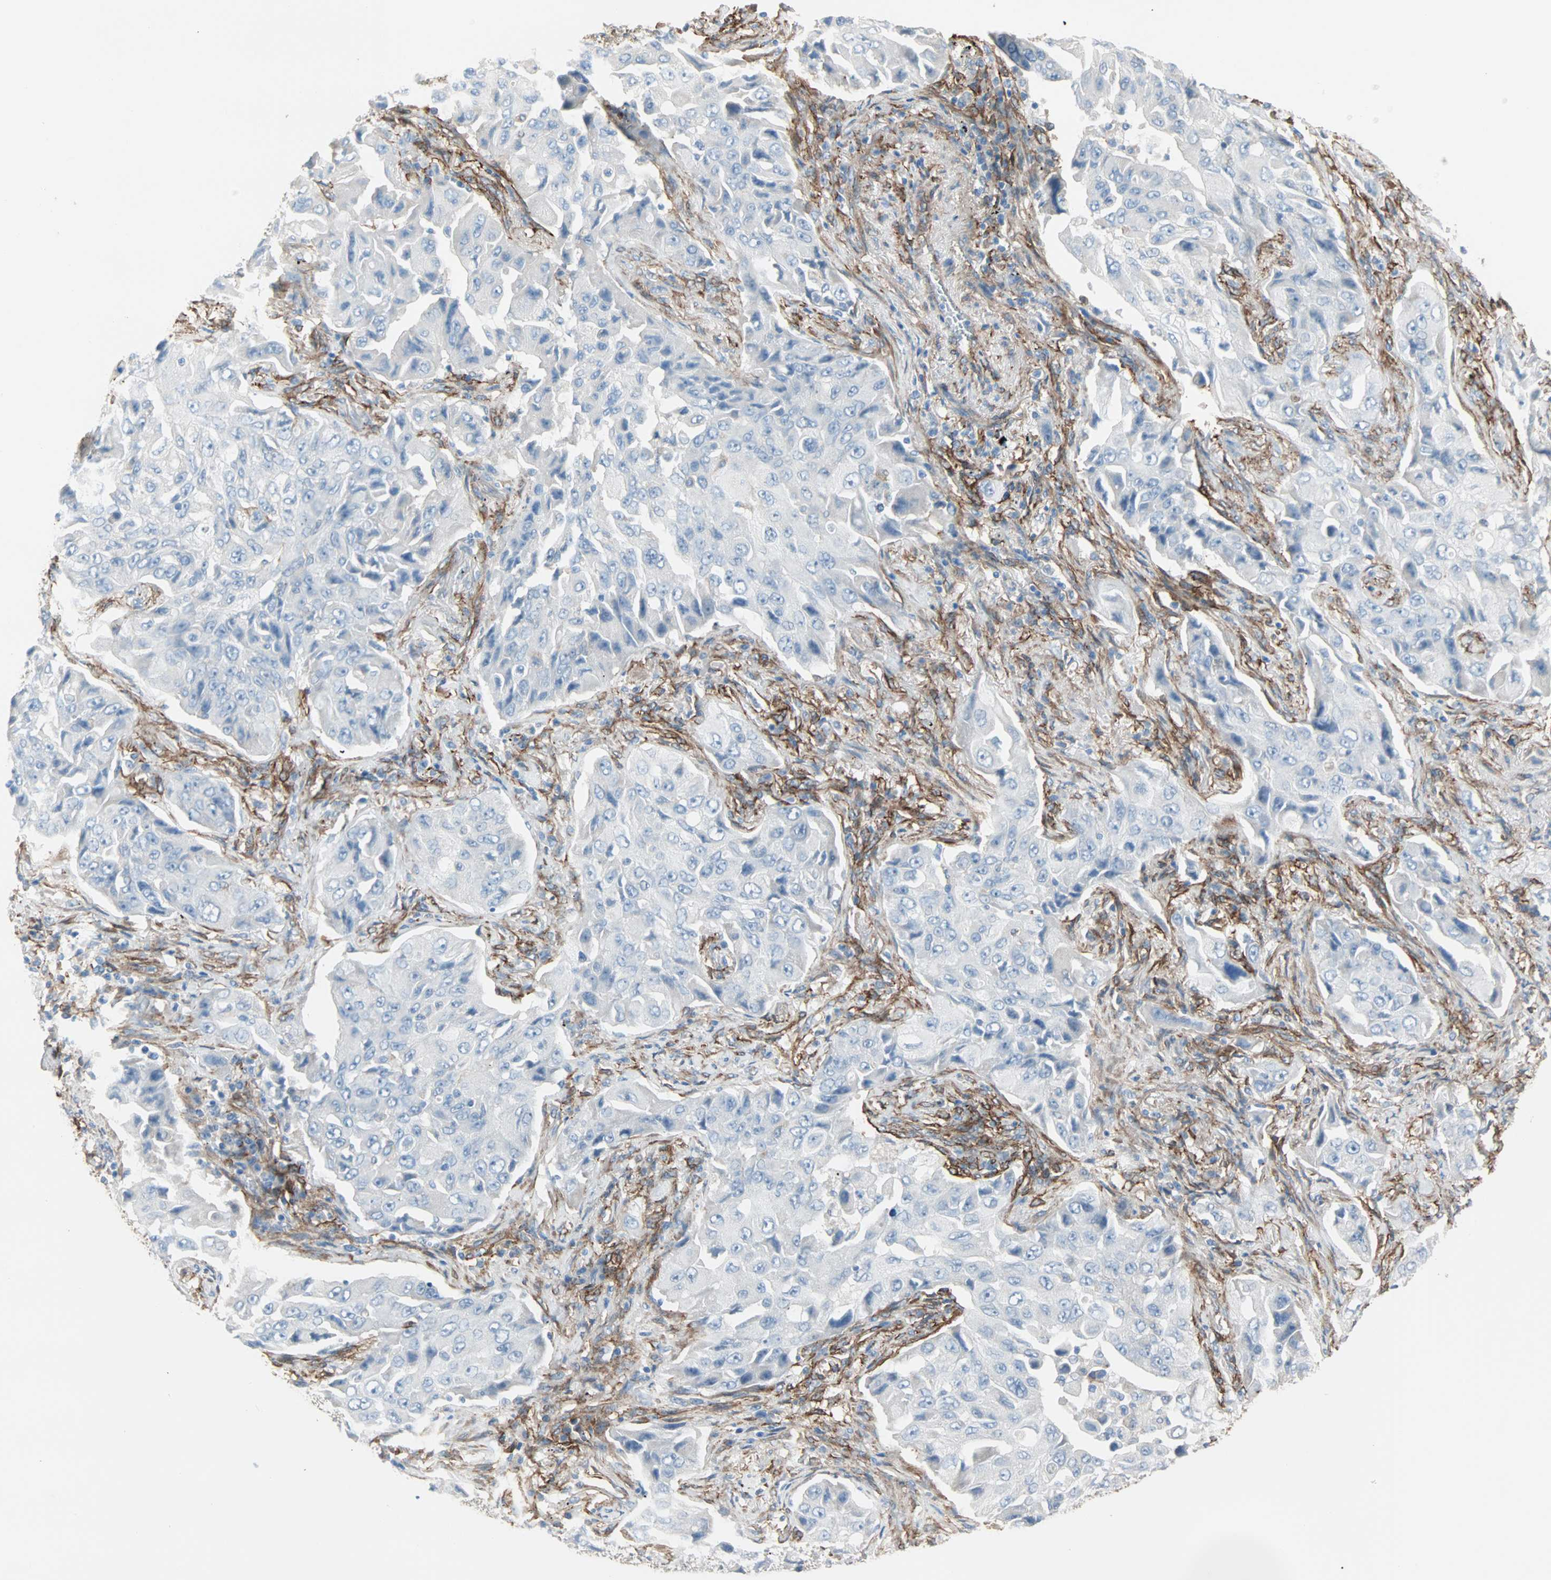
{"staining": {"intensity": "negative", "quantity": "none", "location": "none"}, "tissue": "lung cancer", "cell_type": "Tumor cells", "image_type": "cancer", "snomed": [{"axis": "morphology", "description": "Adenocarcinoma, NOS"}, {"axis": "topography", "description": "Lung"}], "caption": "This is an immunohistochemistry micrograph of lung cancer. There is no positivity in tumor cells.", "gene": "EPB41L2", "patient": {"sex": "female", "age": 65}}